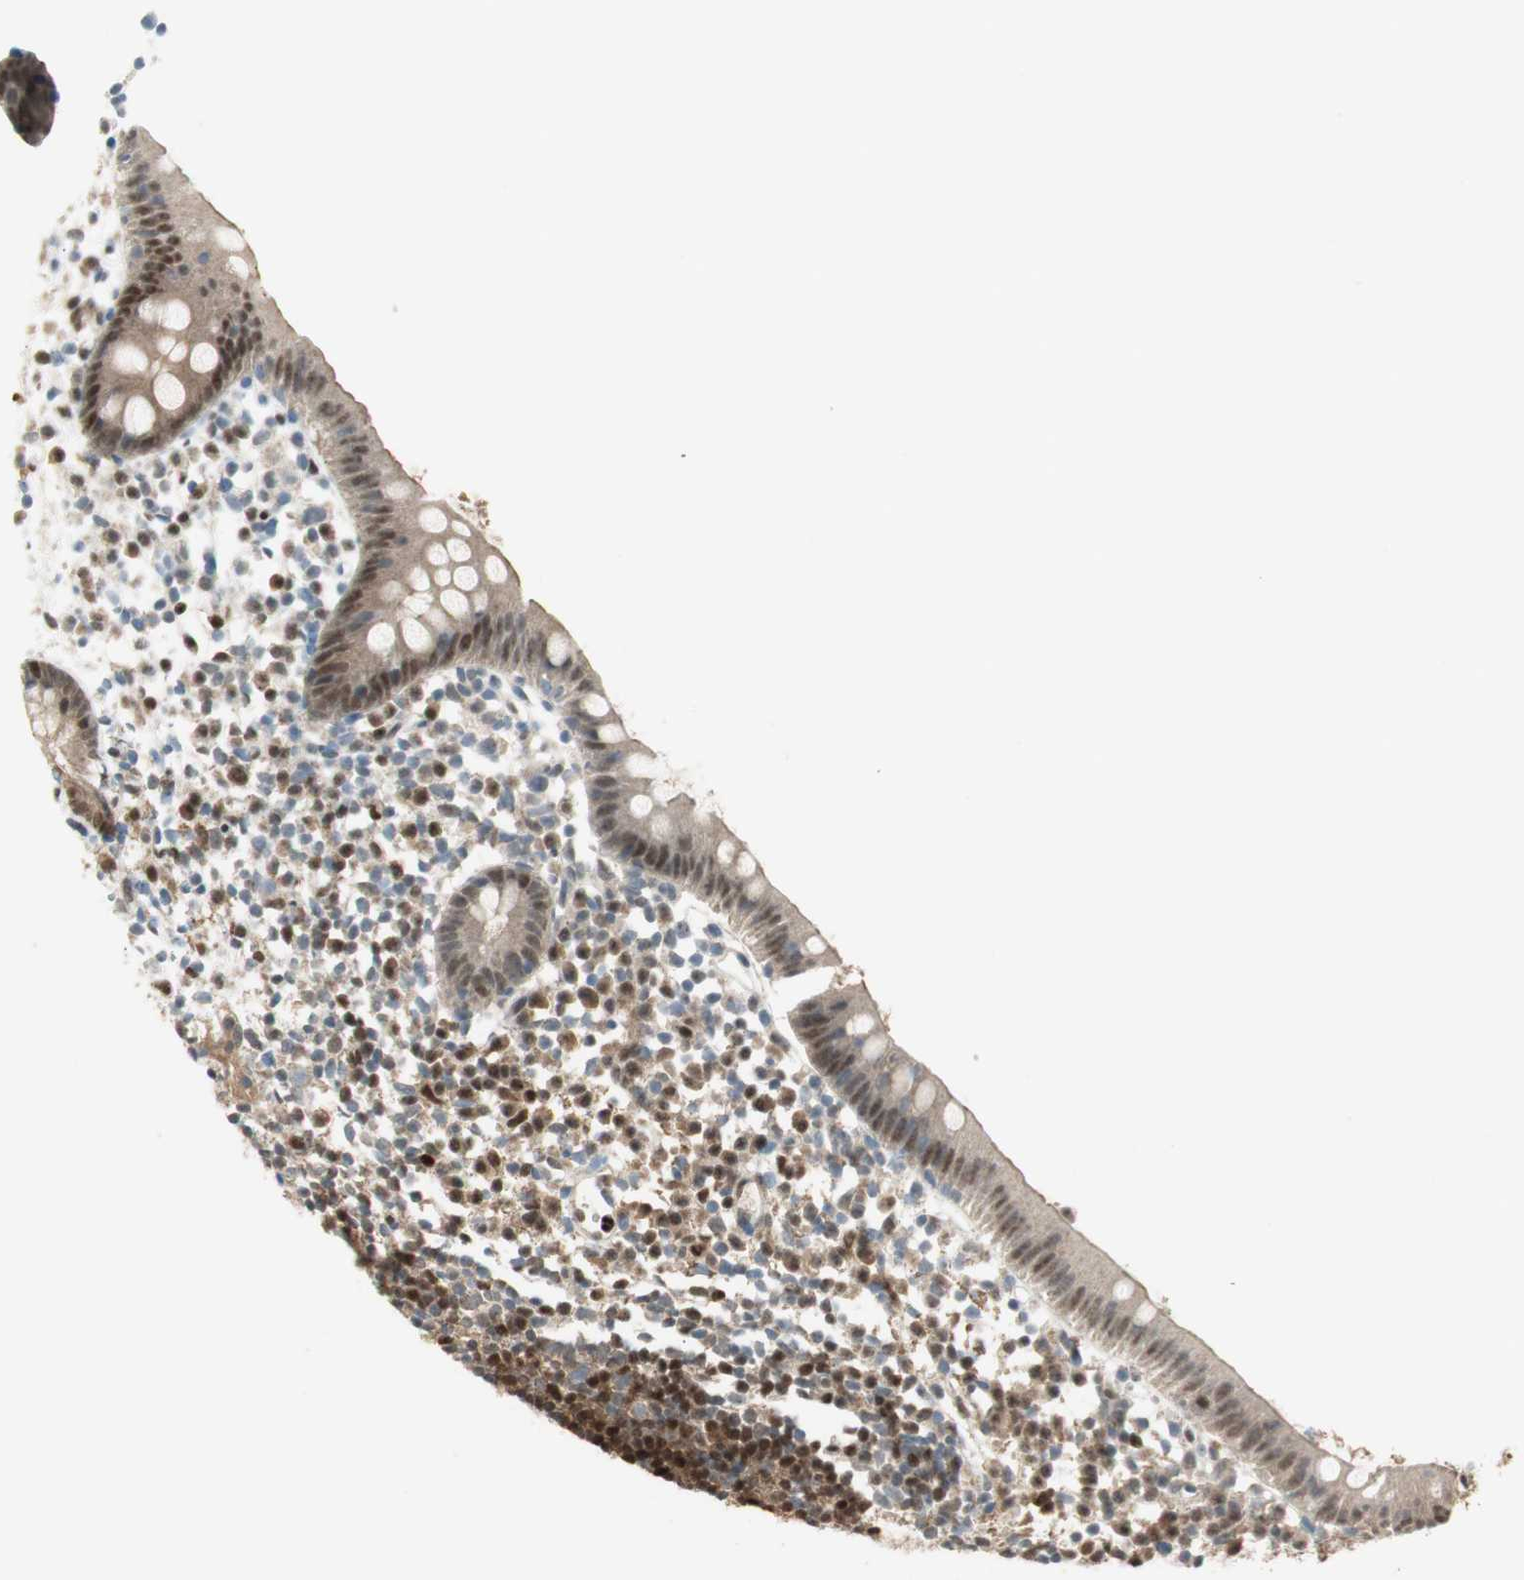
{"staining": {"intensity": "moderate", "quantity": ">75%", "location": "cytoplasmic/membranous,nuclear"}, "tissue": "appendix", "cell_type": "Glandular cells", "image_type": "normal", "snomed": [{"axis": "morphology", "description": "Normal tissue, NOS"}, {"axis": "topography", "description": "Appendix"}], "caption": "Immunohistochemical staining of normal appendix exhibits moderate cytoplasmic/membranous,nuclear protein staining in about >75% of glandular cells. Using DAB (brown) and hematoxylin (blue) stains, captured at high magnification using brightfield microscopy.", "gene": "LTA4H", "patient": {"sex": "female", "age": 20}}